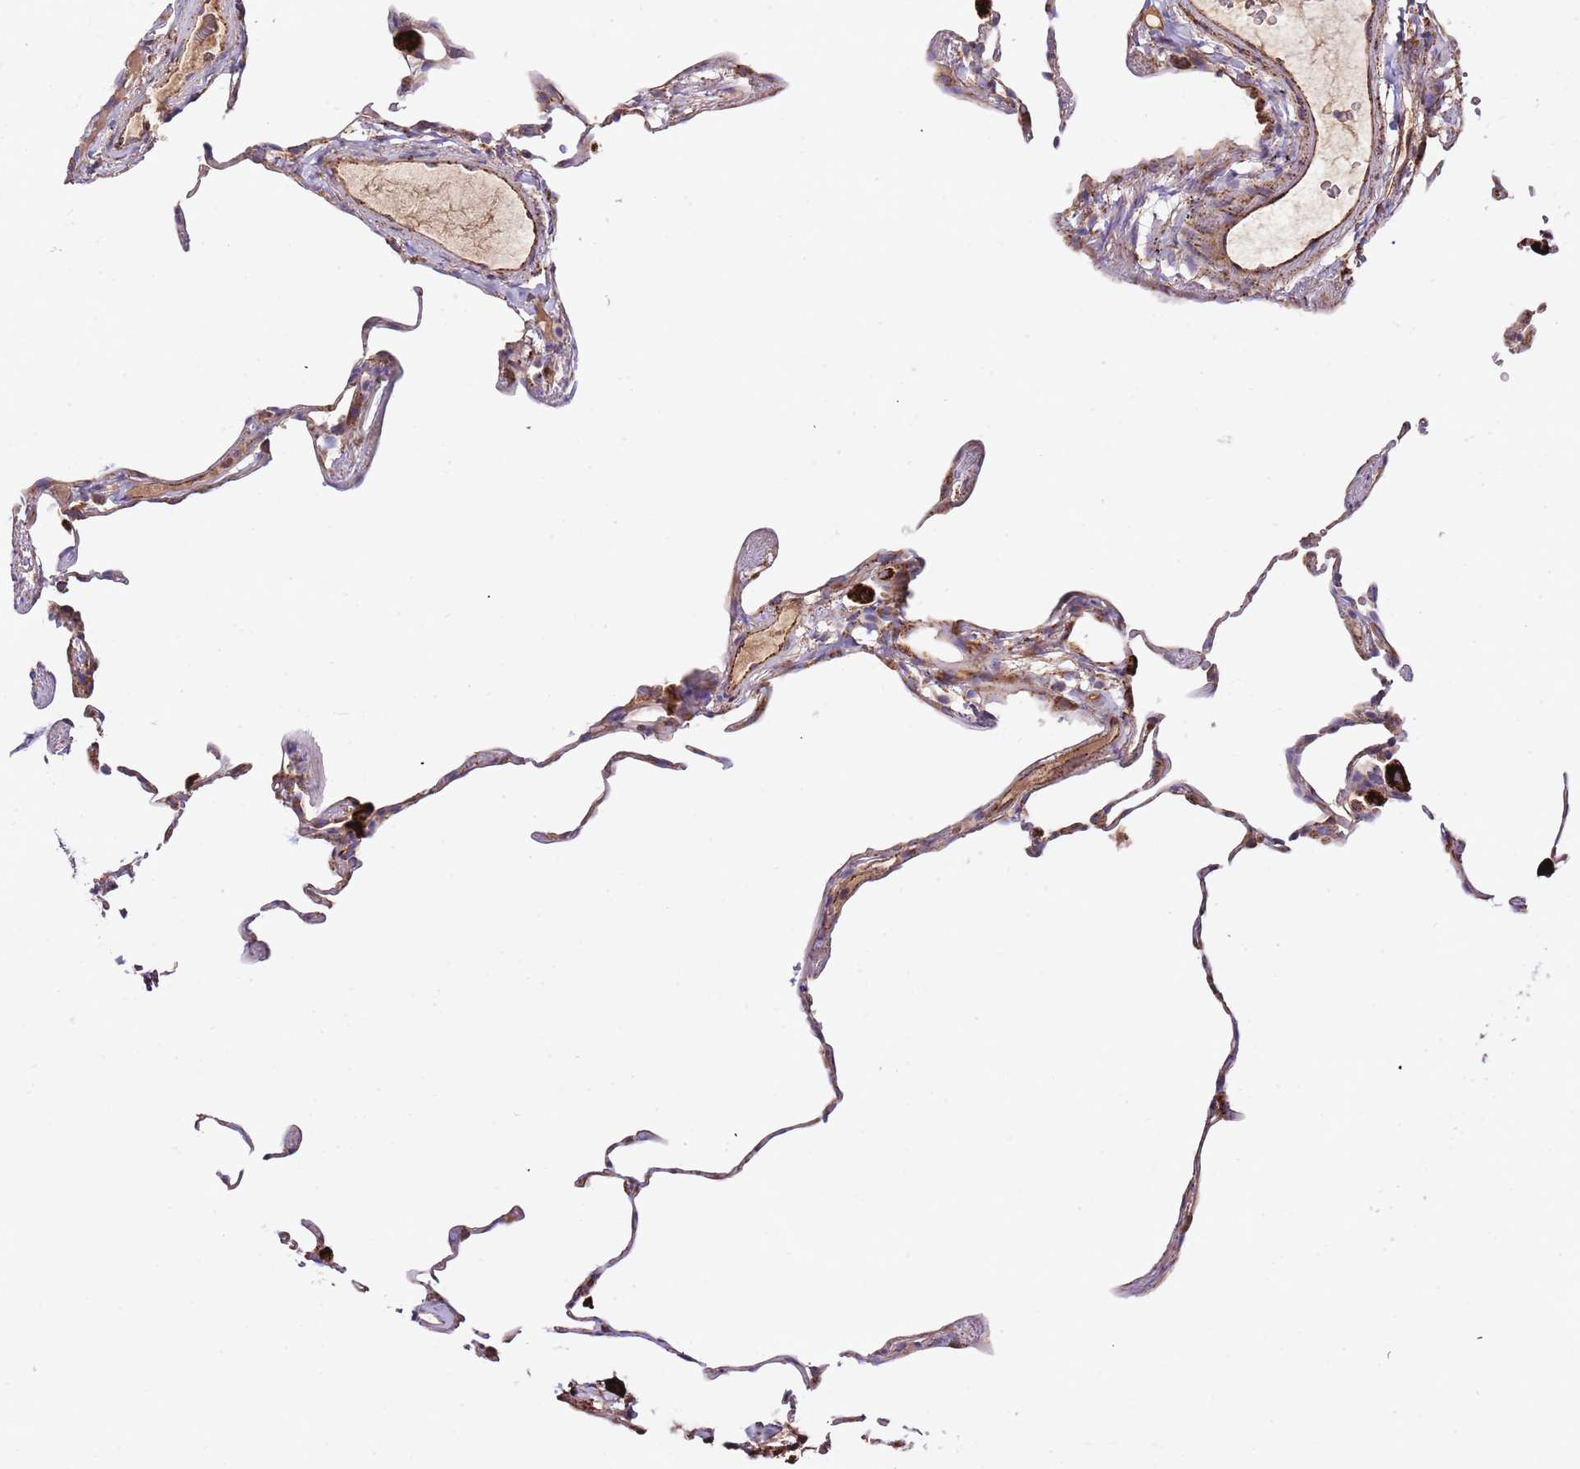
{"staining": {"intensity": "weak", "quantity": "<25%", "location": "cytoplasmic/membranous"}, "tissue": "lung", "cell_type": "Alveolar cells", "image_type": "normal", "snomed": [{"axis": "morphology", "description": "Normal tissue, NOS"}, {"axis": "topography", "description": "Lung"}], "caption": "Protein analysis of benign lung displays no significant positivity in alveolar cells.", "gene": "DOCK6", "patient": {"sex": "female", "age": 57}}